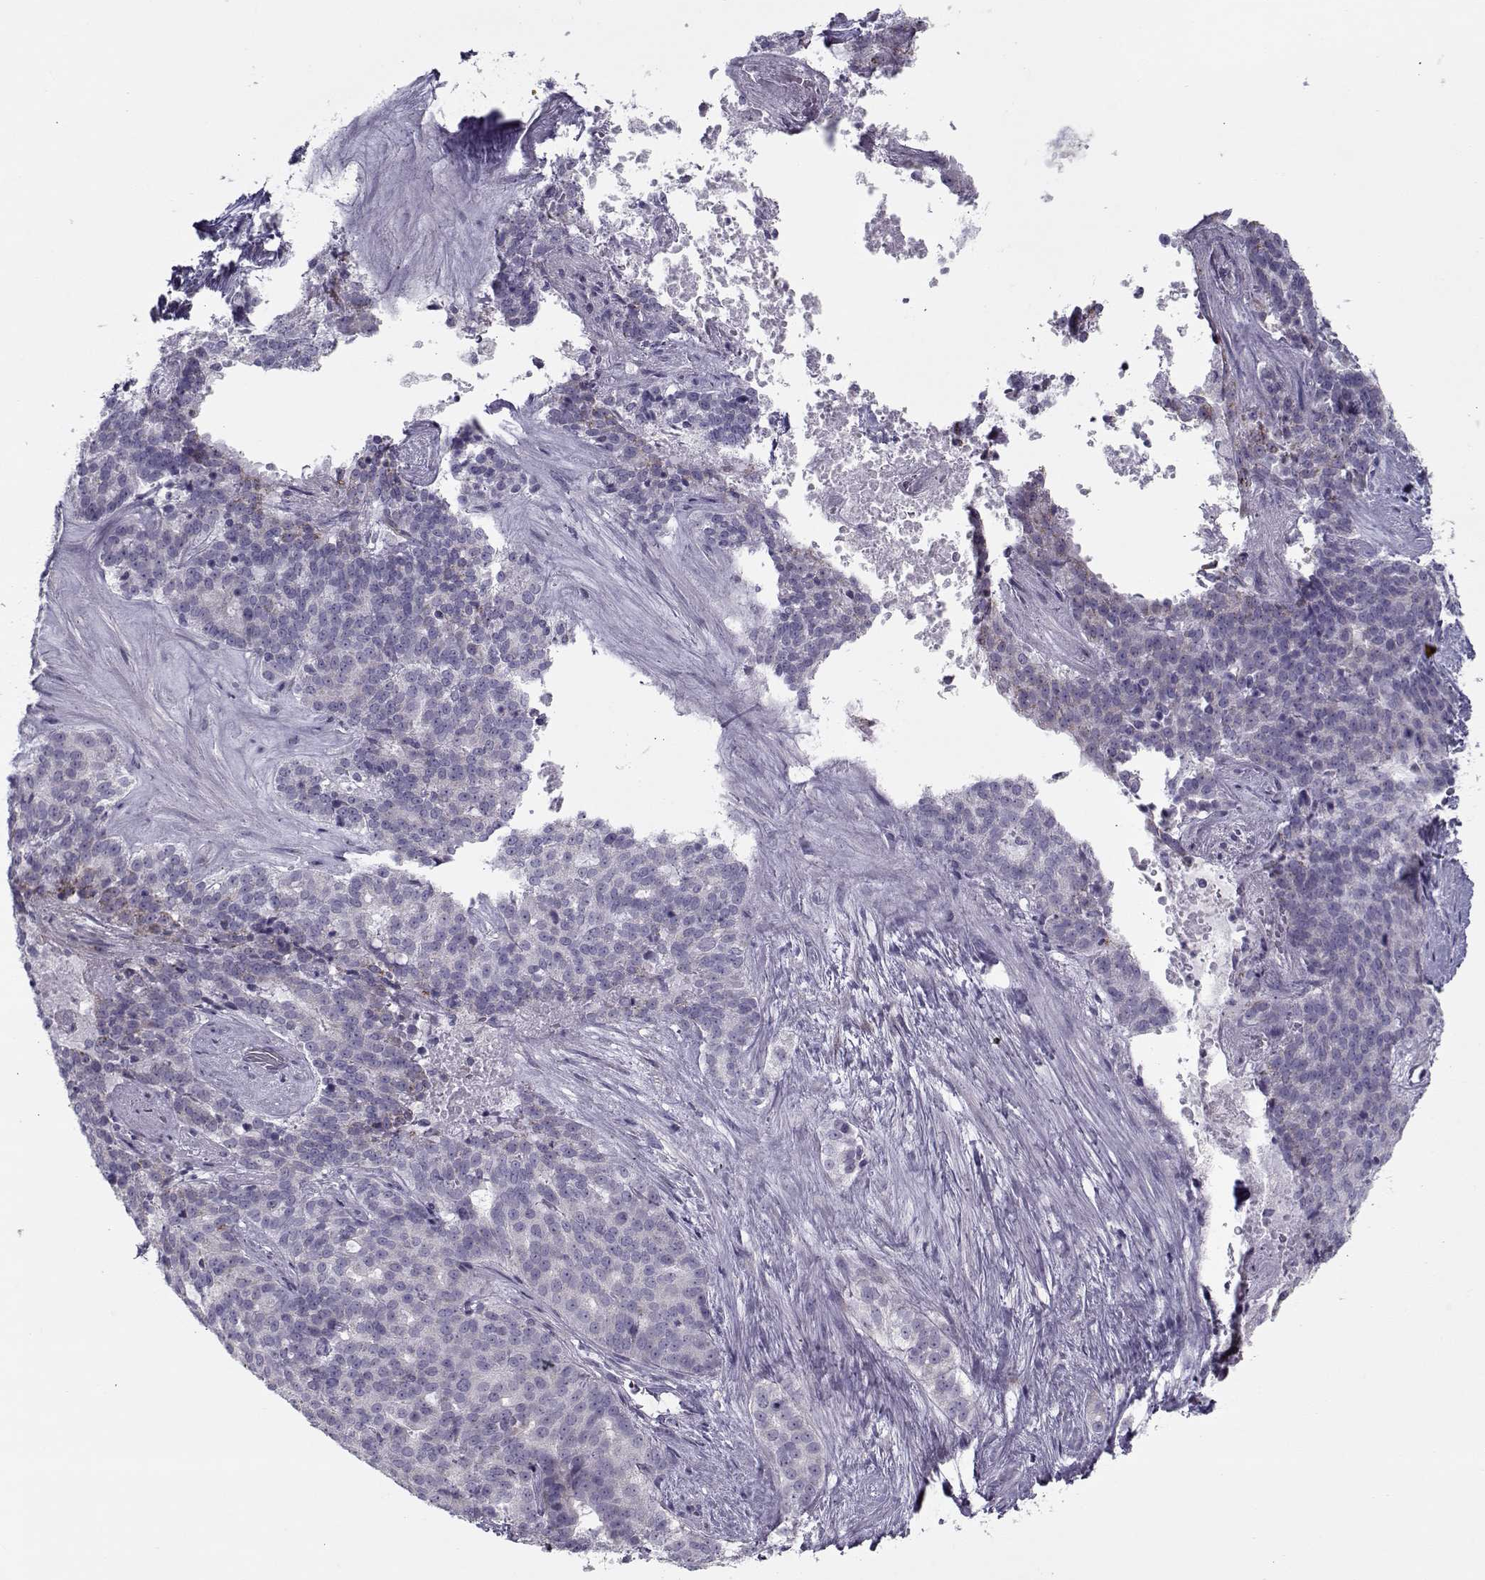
{"staining": {"intensity": "negative", "quantity": "none", "location": "none"}, "tissue": "liver cancer", "cell_type": "Tumor cells", "image_type": "cancer", "snomed": [{"axis": "morphology", "description": "Cholangiocarcinoma"}, {"axis": "topography", "description": "Liver"}], "caption": "Immunohistochemistry (IHC) image of human liver cancer stained for a protein (brown), which demonstrates no expression in tumor cells.", "gene": "PP2D1", "patient": {"sex": "female", "age": 47}}